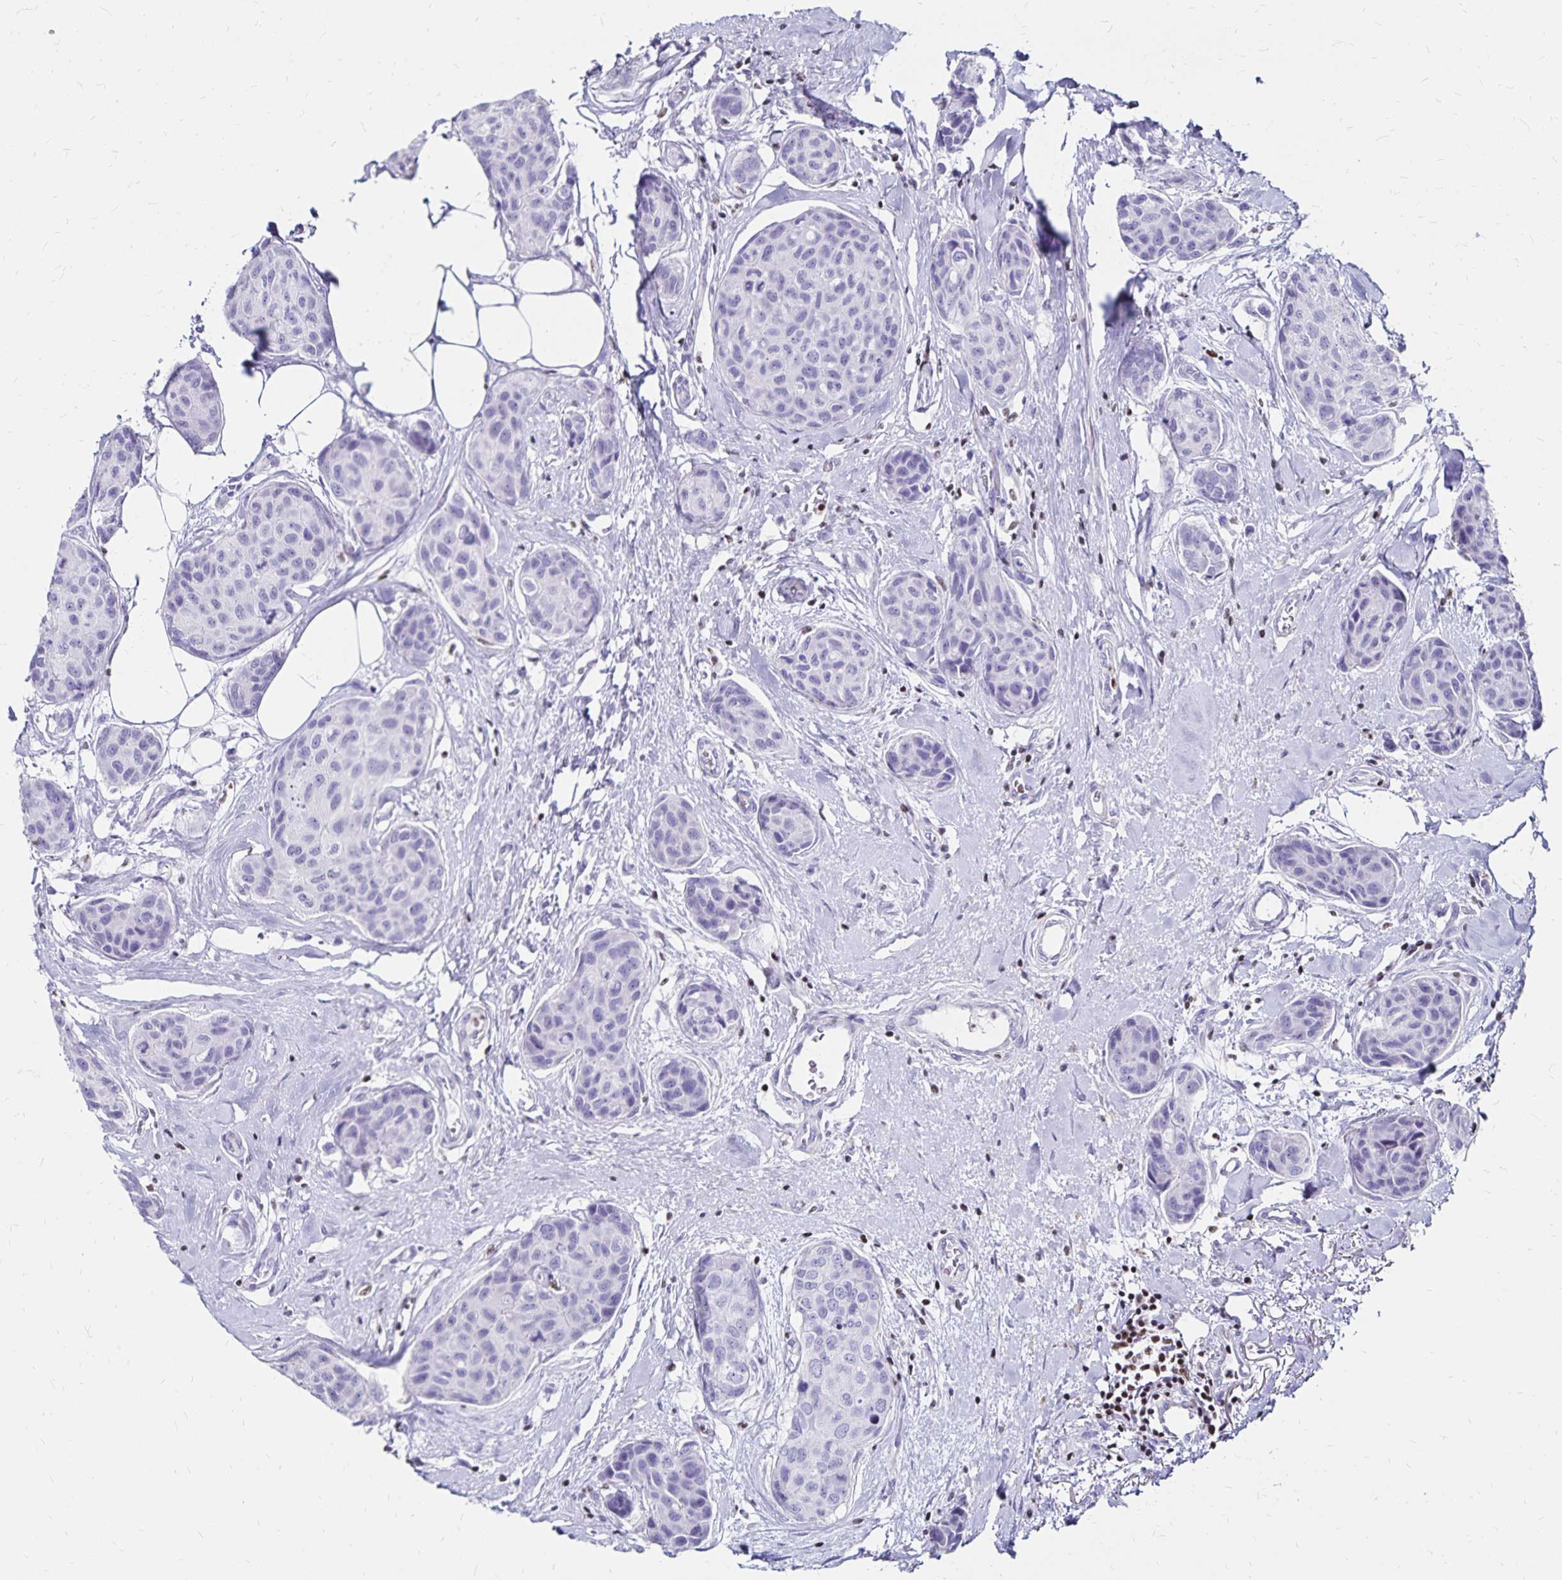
{"staining": {"intensity": "negative", "quantity": "none", "location": "none"}, "tissue": "breast cancer", "cell_type": "Tumor cells", "image_type": "cancer", "snomed": [{"axis": "morphology", "description": "Duct carcinoma"}, {"axis": "topography", "description": "Breast"}], "caption": "Immunohistochemistry of breast infiltrating ductal carcinoma exhibits no expression in tumor cells. (Stains: DAB IHC with hematoxylin counter stain, Microscopy: brightfield microscopy at high magnification).", "gene": "IKZF1", "patient": {"sex": "female", "age": 80}}